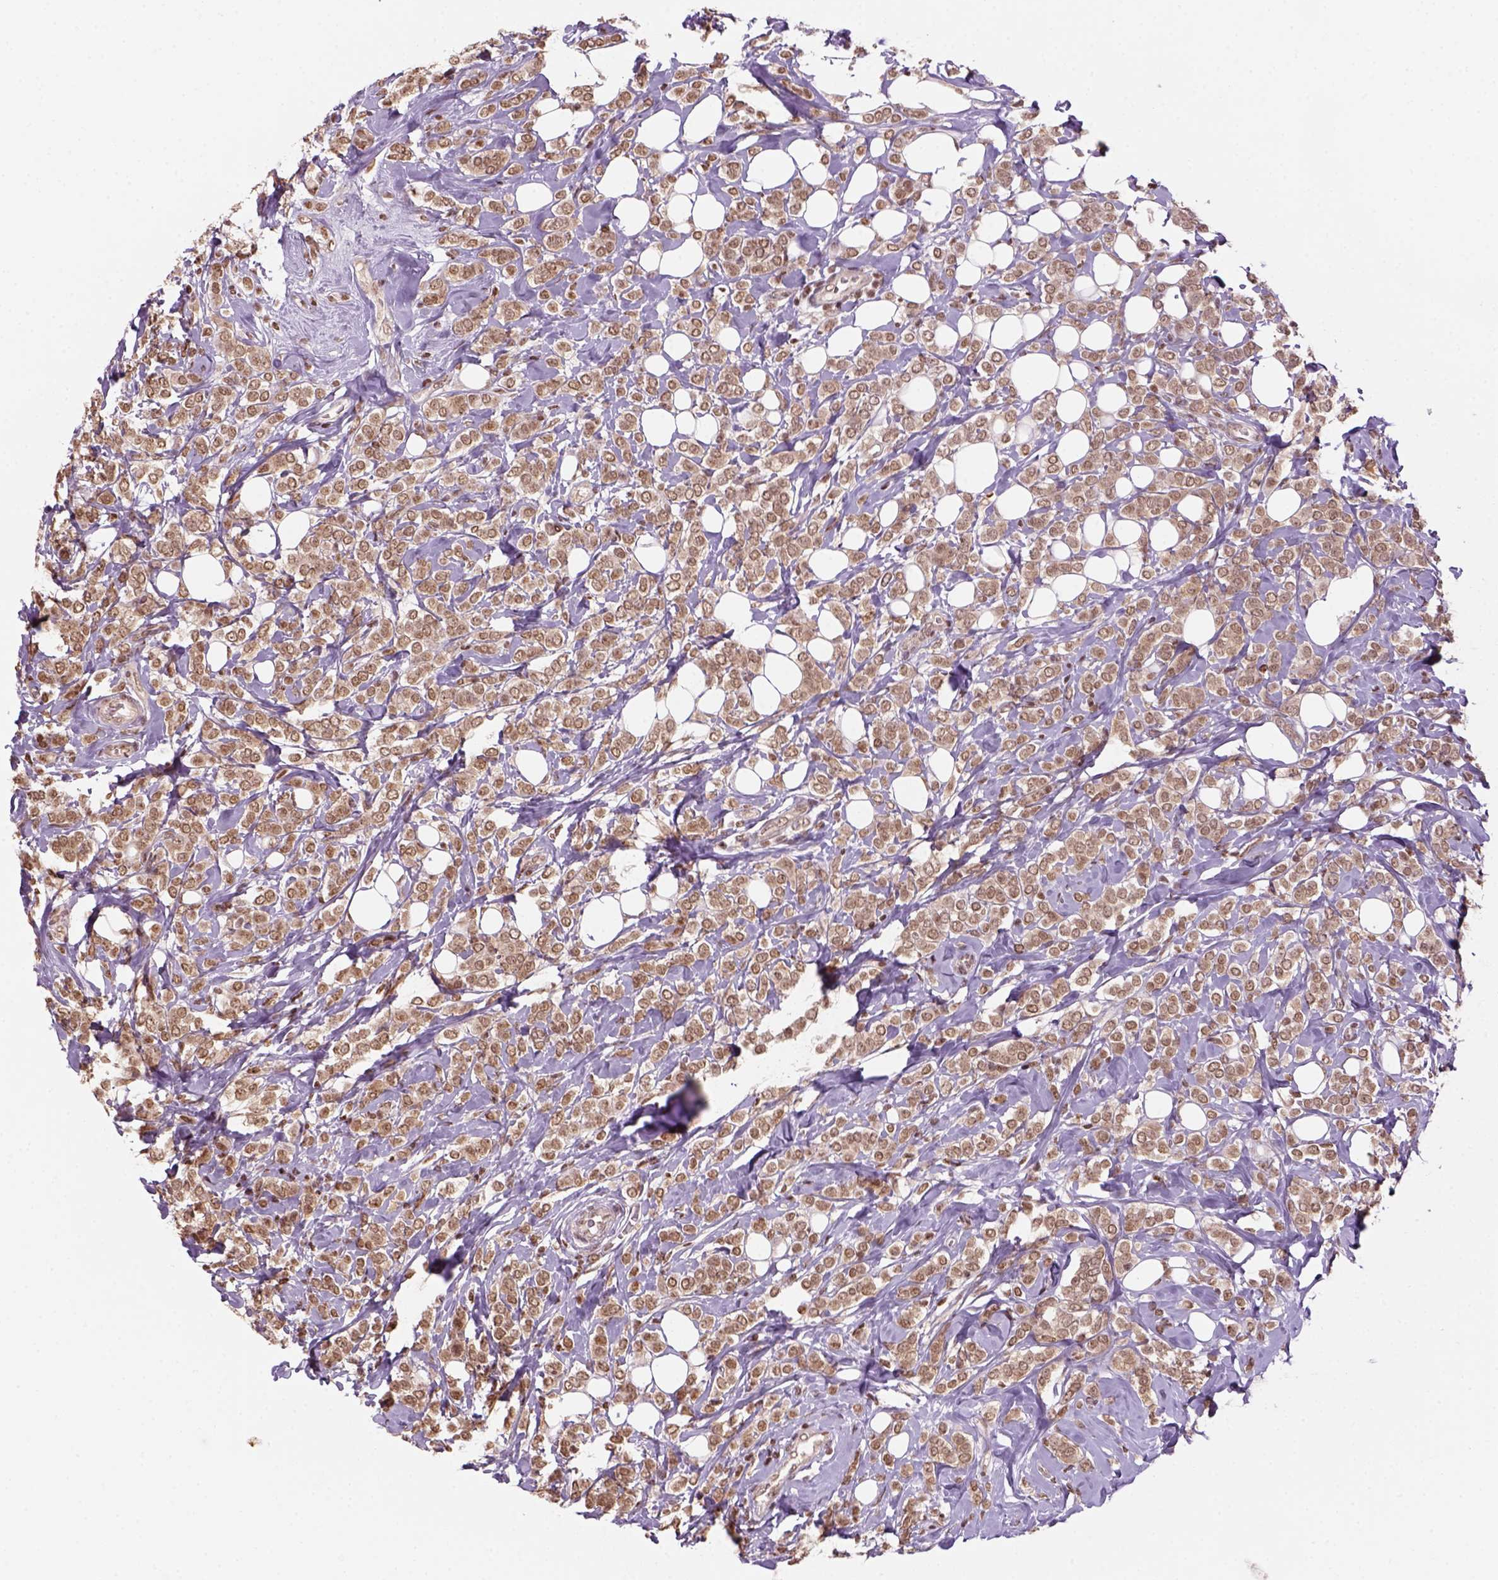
{"staining": {"intensity": "moderate", "quantity": ">75%", "location": "nuclear"}, "tissue": "breast cancer", "cell_type": "Tumor cells", "image_type": "cancer", "snomed": [{"axis": "morphology", "description": "Lobular carcinoma"}, {"axis": "topography", "description": "Breast"}], "caption": "Lobular carcinoma (breast) was stained to show a protein in brown. There is medium levels of moderate nuclear expression in about >75% of tumor cells. (Brightfield microscopy of DAB IHC at high magnification).", "gene": "GOT1", "patient": {"sex": "female", "age": 49}}